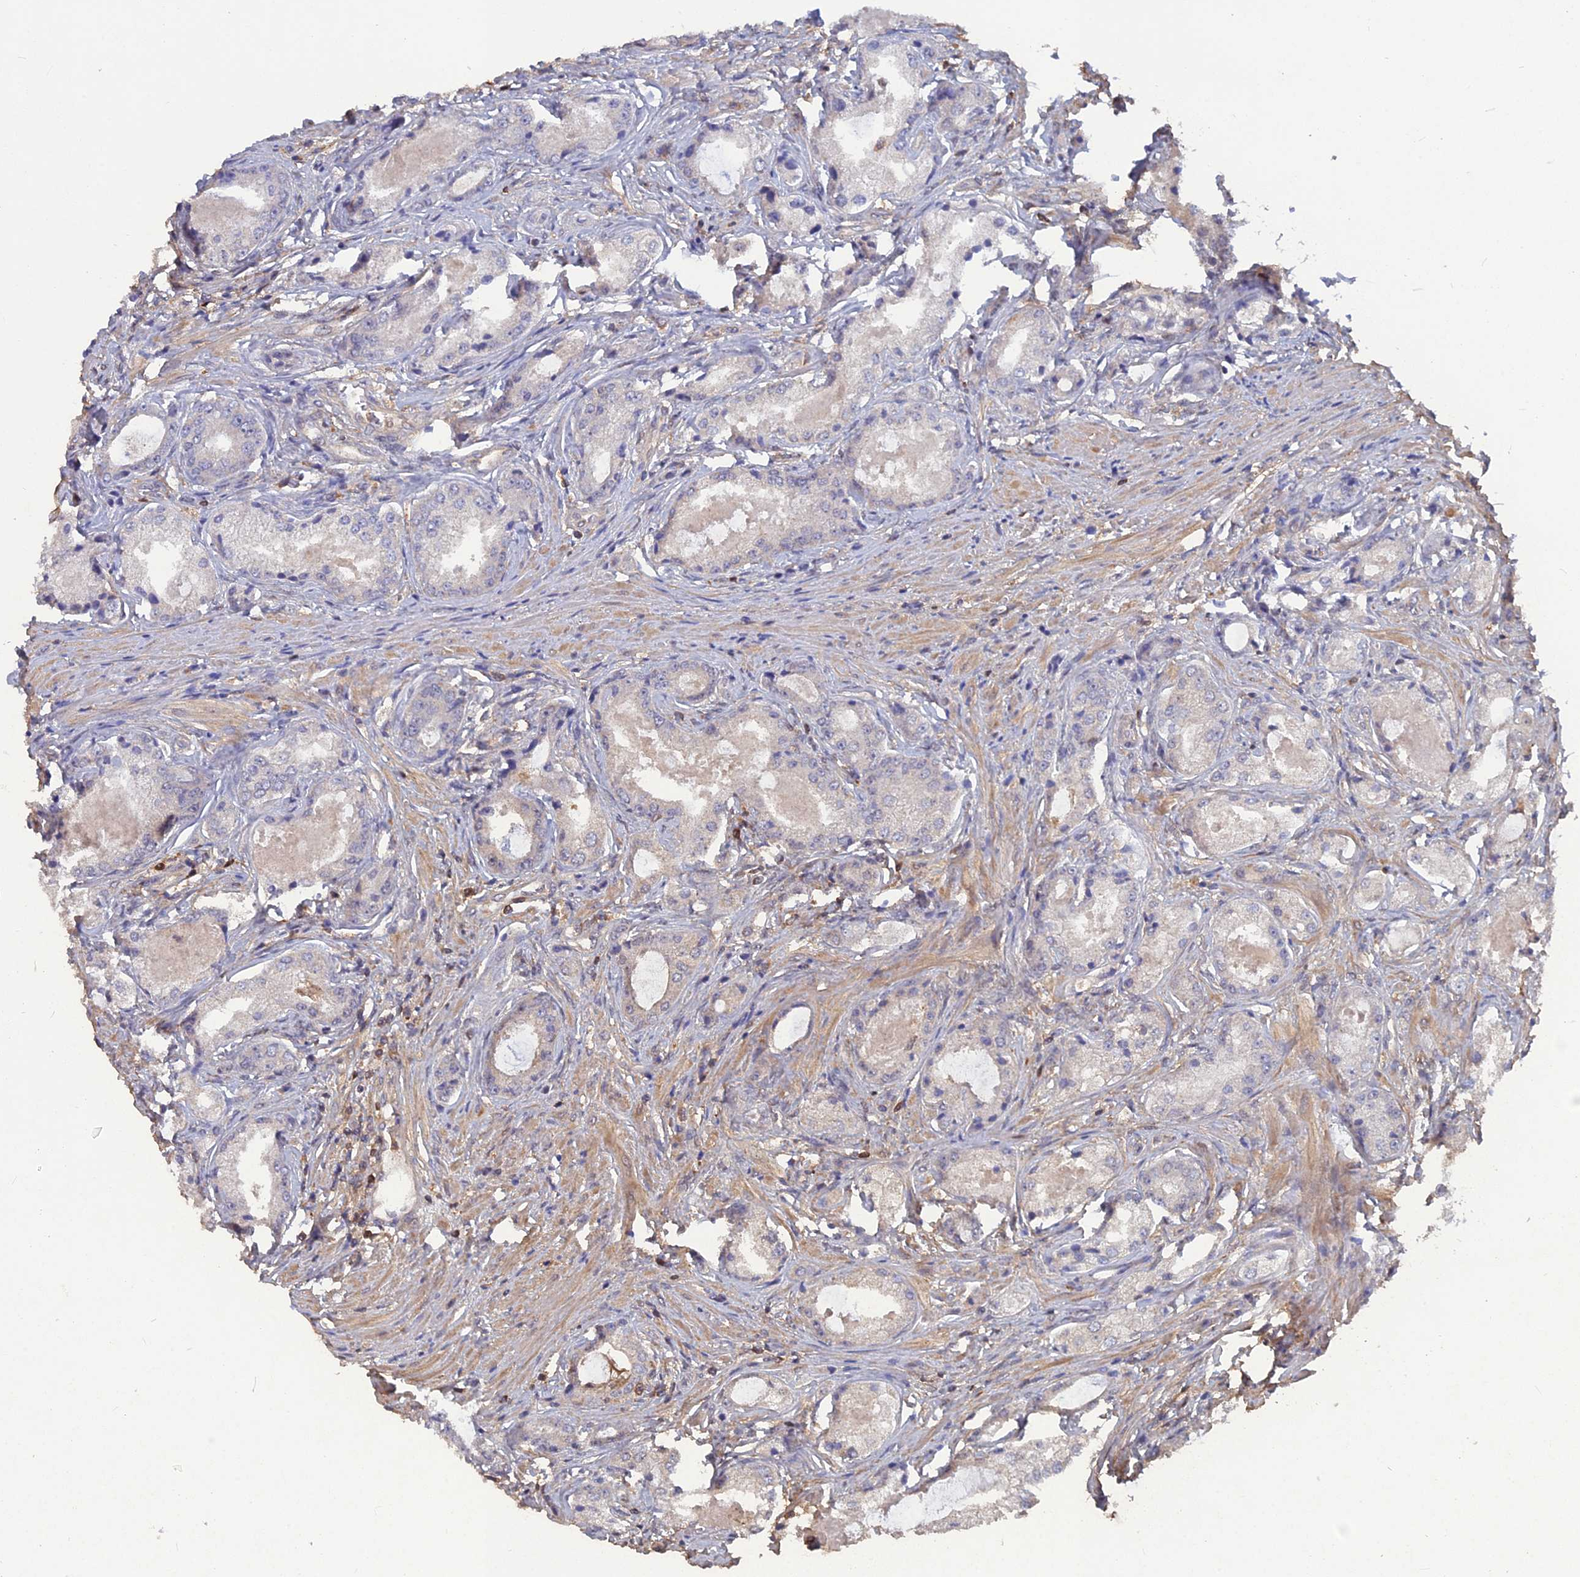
{"staining": {"intensity": "negative", "quantity": "none", "location": "none"}, "tissue": "prostate cancer", "cell_type": "Tumor cells", "image_type": "cancer", "snomed": [{"axis": "morphology", "description": "Adenocarcinoma, Low grade"}, {"axis": "topography", "description": "Prostate"}], "caption": "Prostate cancer stained for a protein using IHC reveals no staining tumor cells.", "gene": "BLVRA", "patient": {"sex": "male", "age": 68}}